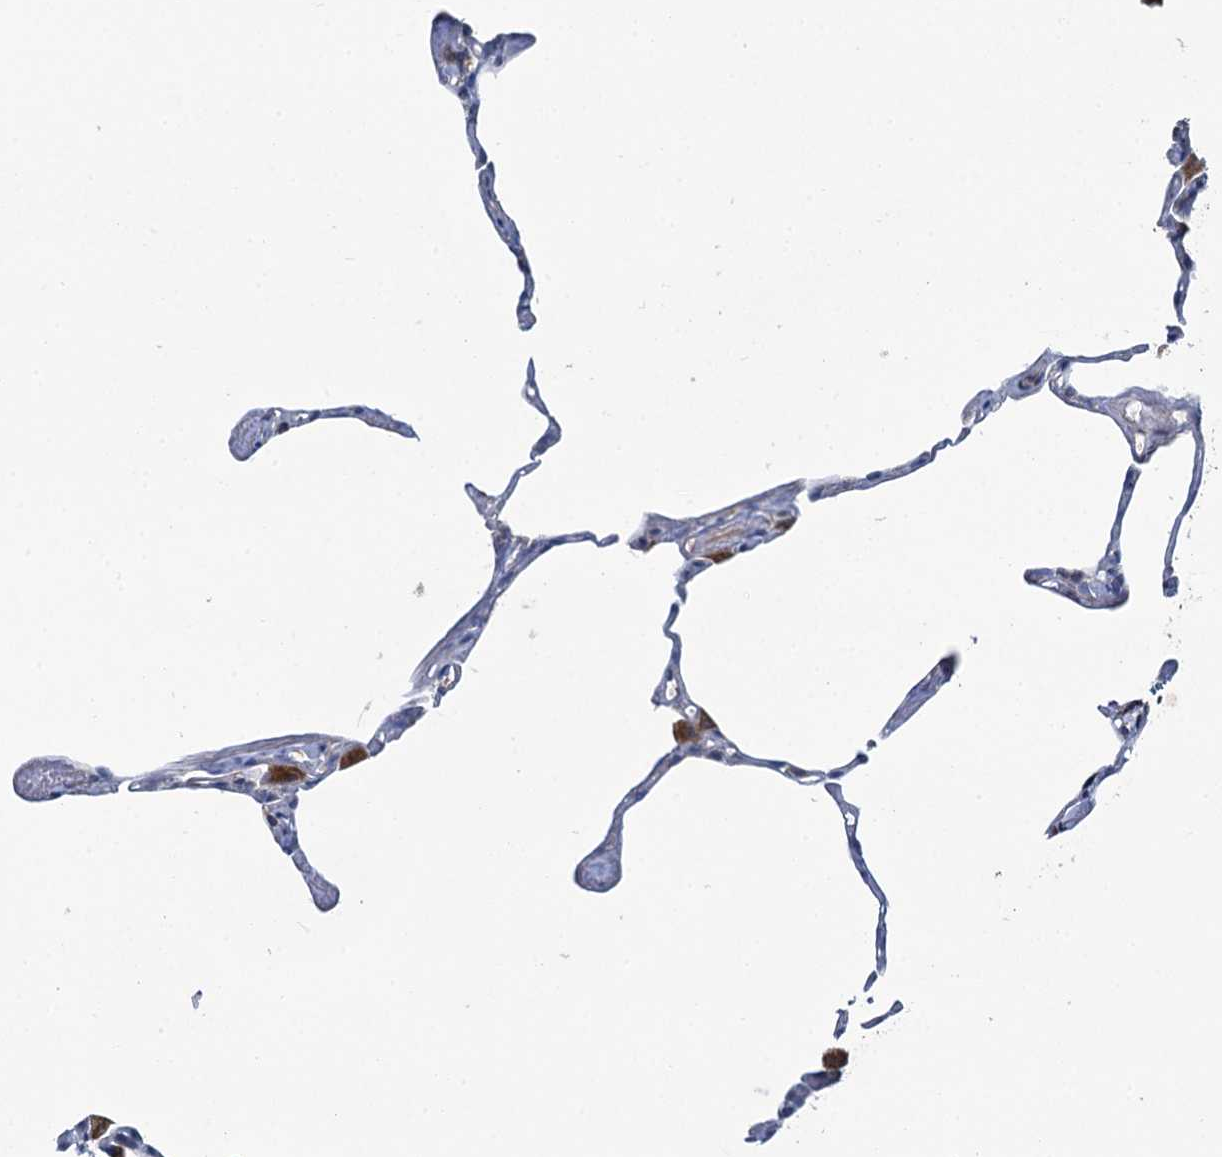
{"staining": {"intensity": "negative", "quantity": "none", "location": "none"}, "tissue": "lung", "cell_type": "Alveolar cells", "image_type": "normal", "snomed": [{"axis": "morphology", "description": "Normal tissue, NOS"}, {"axis": "topography", "description": "Lung"}], "caption": "High magnification brightfield microscopy of normal lung stained with DAB (brown) and counterstained with hematoxylin (blue): alveolar cells show no significant expression. Nuclei are stained in blue.", "gene": "METTL4", "patient": {"sex": "male", "age": 65}}